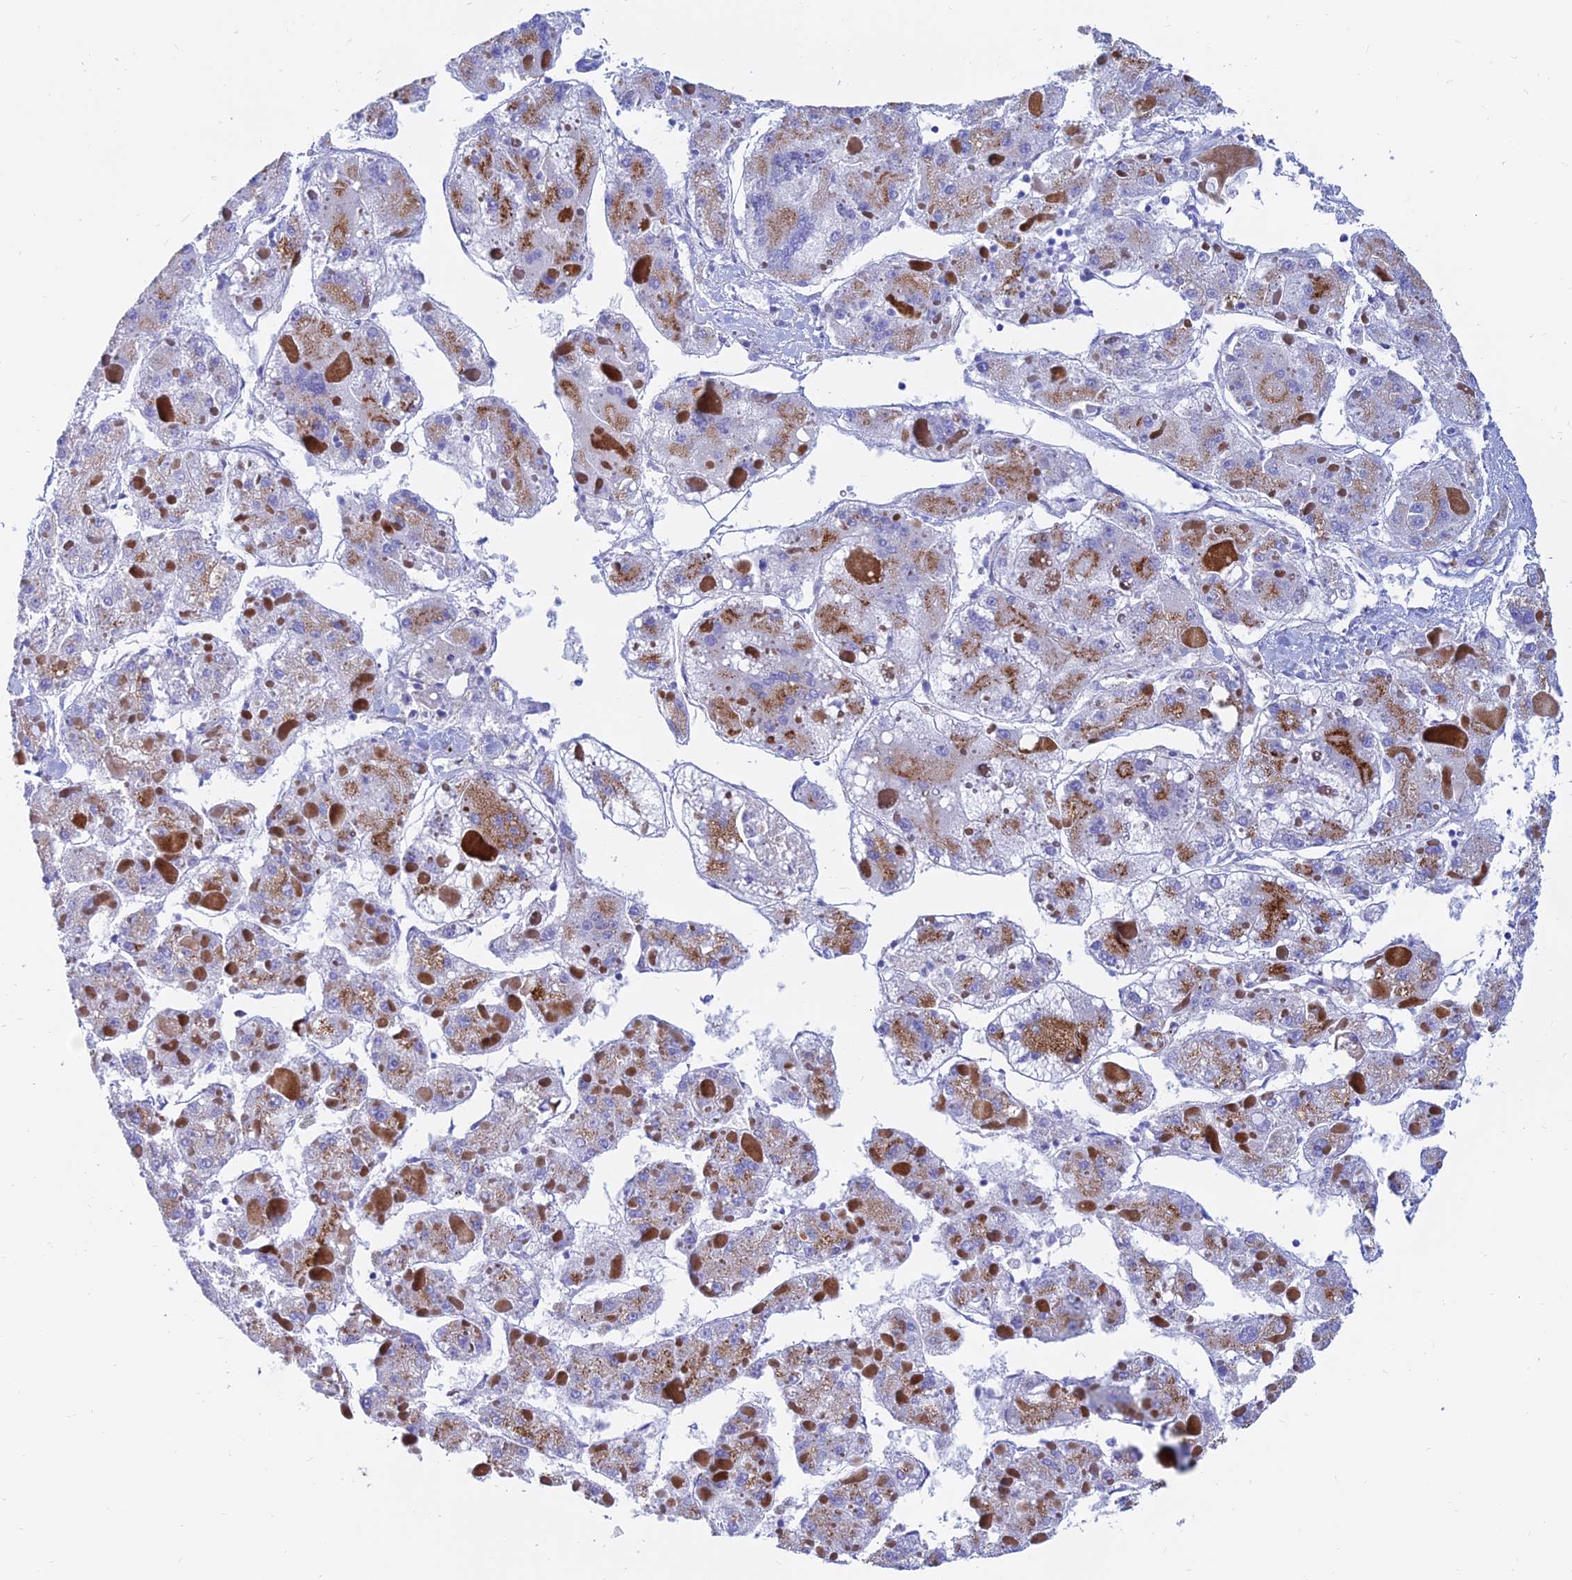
{"staining": {"intensity": "moderate", "quantity": "25%-75%", "location": "cytoplasmic/membranous"}, "tissue": "liver cancer", "cell_type": "Tumor cells", "image_type": "cancer", "snomed": [{"axis": "morphology", "description": "Carcinoma, Hepatocellular, NOS"}, {"axis": "topography", "description": "Liver"}], "caption": "High-magnification brightfield microscopy of liver cancer stained with DAB (brown) and counterstained with hematoxylin (blue). tumor cells exhibit moderate cytoplasmic/membranous staining is present in approximately25%-75% of cells.", "gene": "SPNS1", "patient": {"sex": "female", "age": 73}}